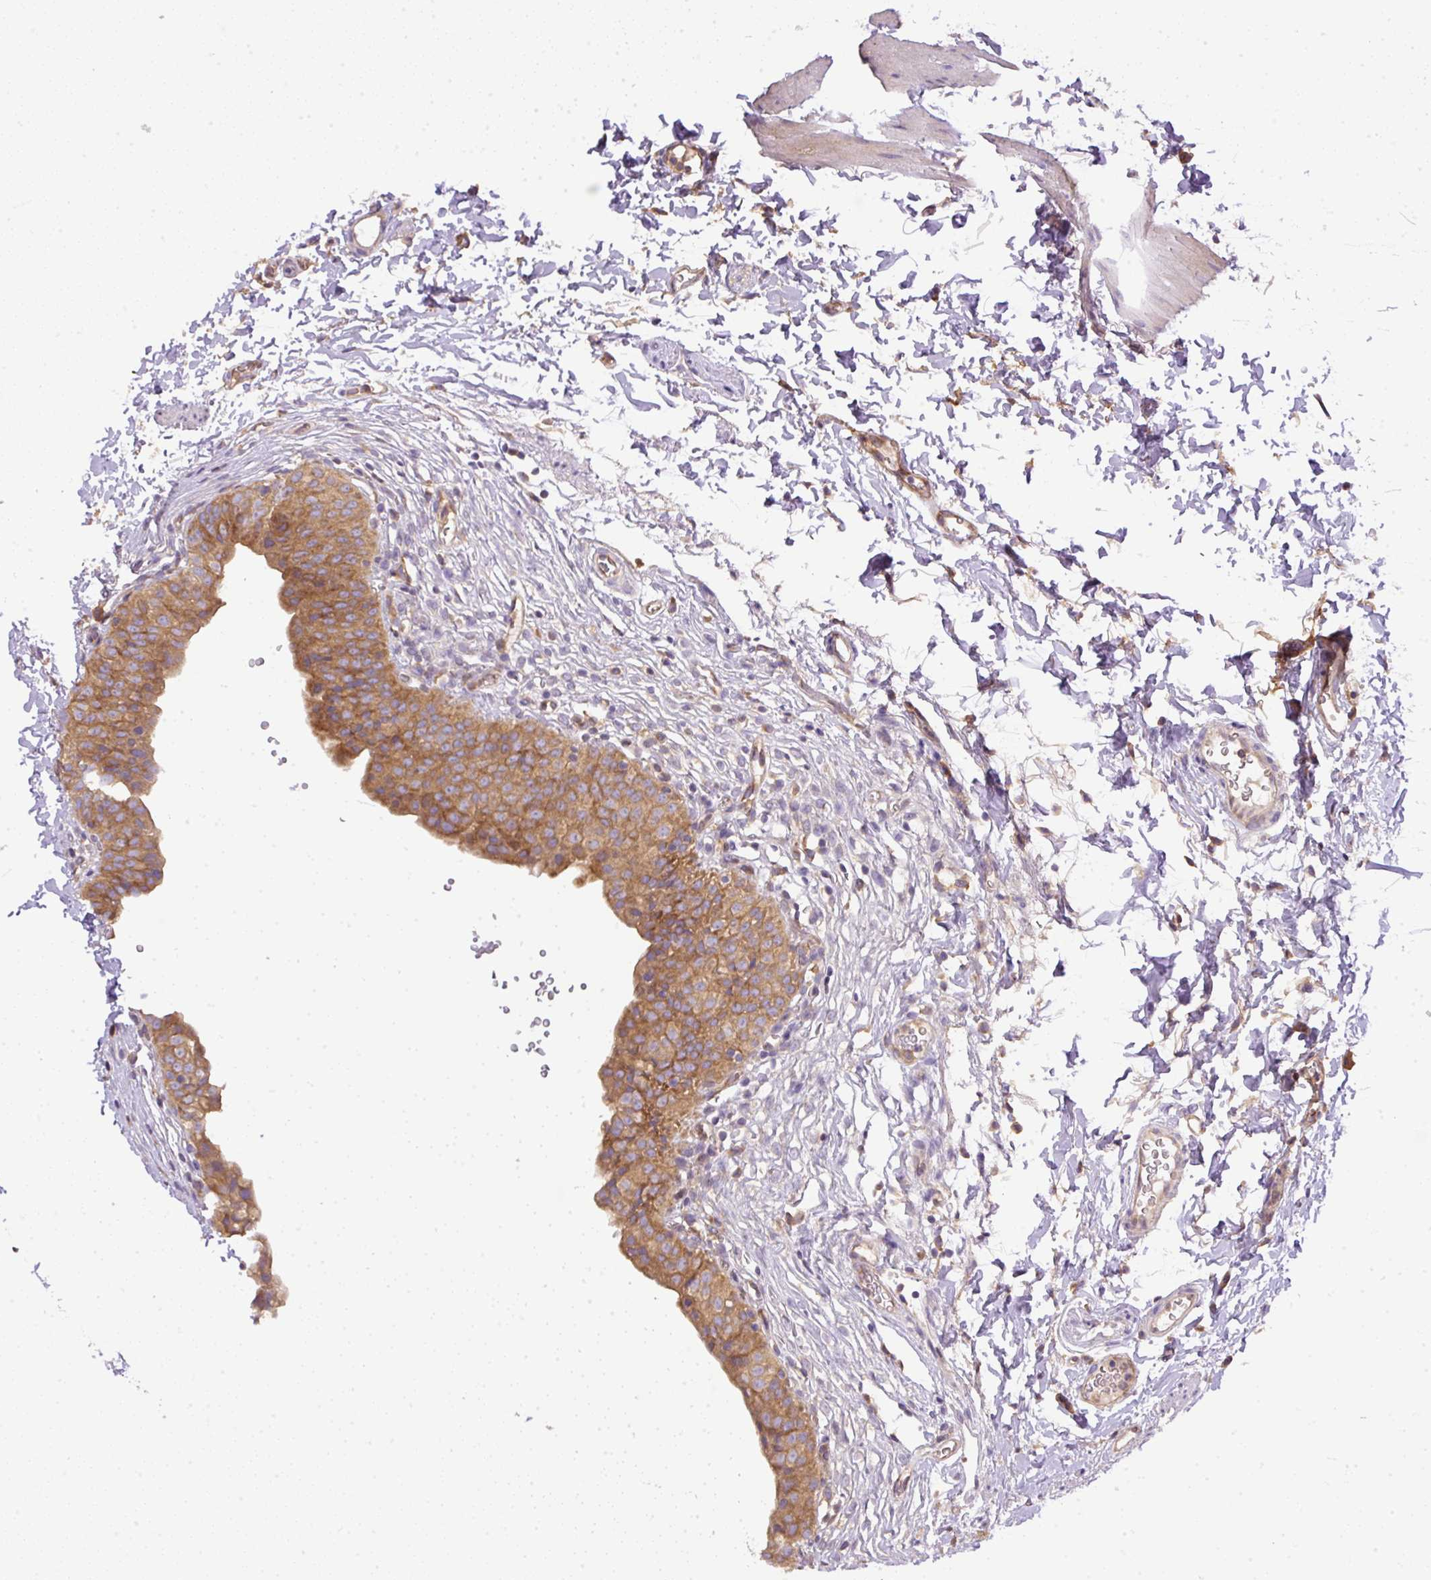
{"staining": {"intensity": "moderate", "quantity": ">75%", "location": "cytoplasmic/membranous"}, "tissue": "urinary bladder", "cell_type": "Urothelial cells", "image_type": "normal", "snomed": [{"axis": "morphology", "description": "Normal tissue, NOS"}, {"axis": "topography", "description": "Urinary bladder"}, {"axis": "topography", "description": "Peripheral nerve tissue"}], "caption": "Protein expression by immunohistochemistry displays moderate cytoplasmic/membranous expression in approximately >75% of urothelial cells in normal urinary bladder. (DAB IHC, brown staining for protein, blue staining for nuclei).", "gene": "DAPK1", "patient": {"sex": "male", "age": 55}}